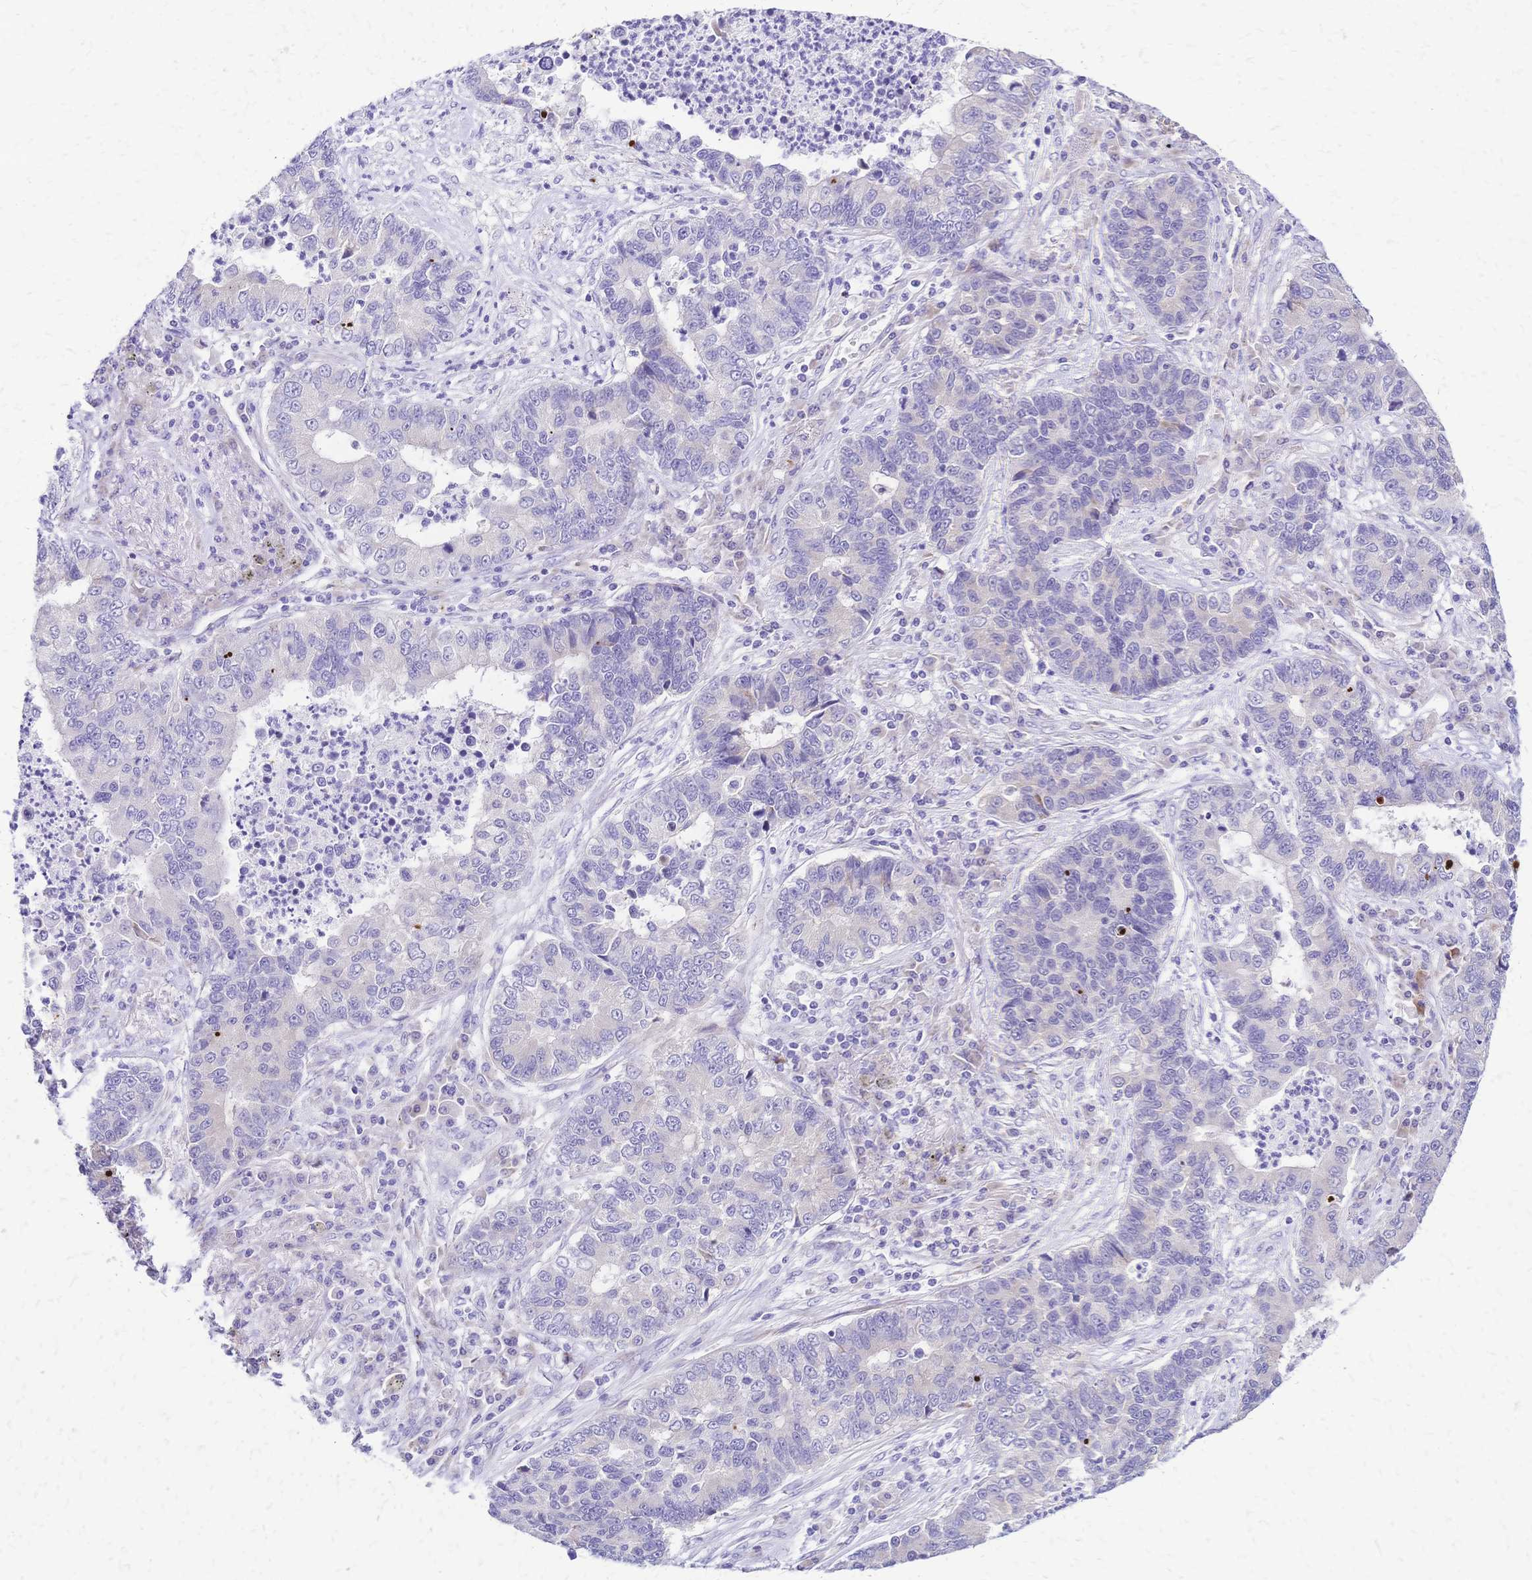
{"staining": {"intensity": "negative", "quantity": "none", "location": "none"}, "tissue": "lung cancer", "cell_type": "Tumor cells", "image_type": "cancer", "snomed": [{"axis": "morphology", "description": "Adenocarcinoma, NOS"}, {"axis": "topography", "description": "Lung"}], "caption": "There is no significant expression in tumor cells of lung cancer. (DAB immunohistochemistry (IHC) visualized using brightfield microscopy, high magnification).", "gene": "GRB7", "patient": {"sex": "female", "age": 57}}